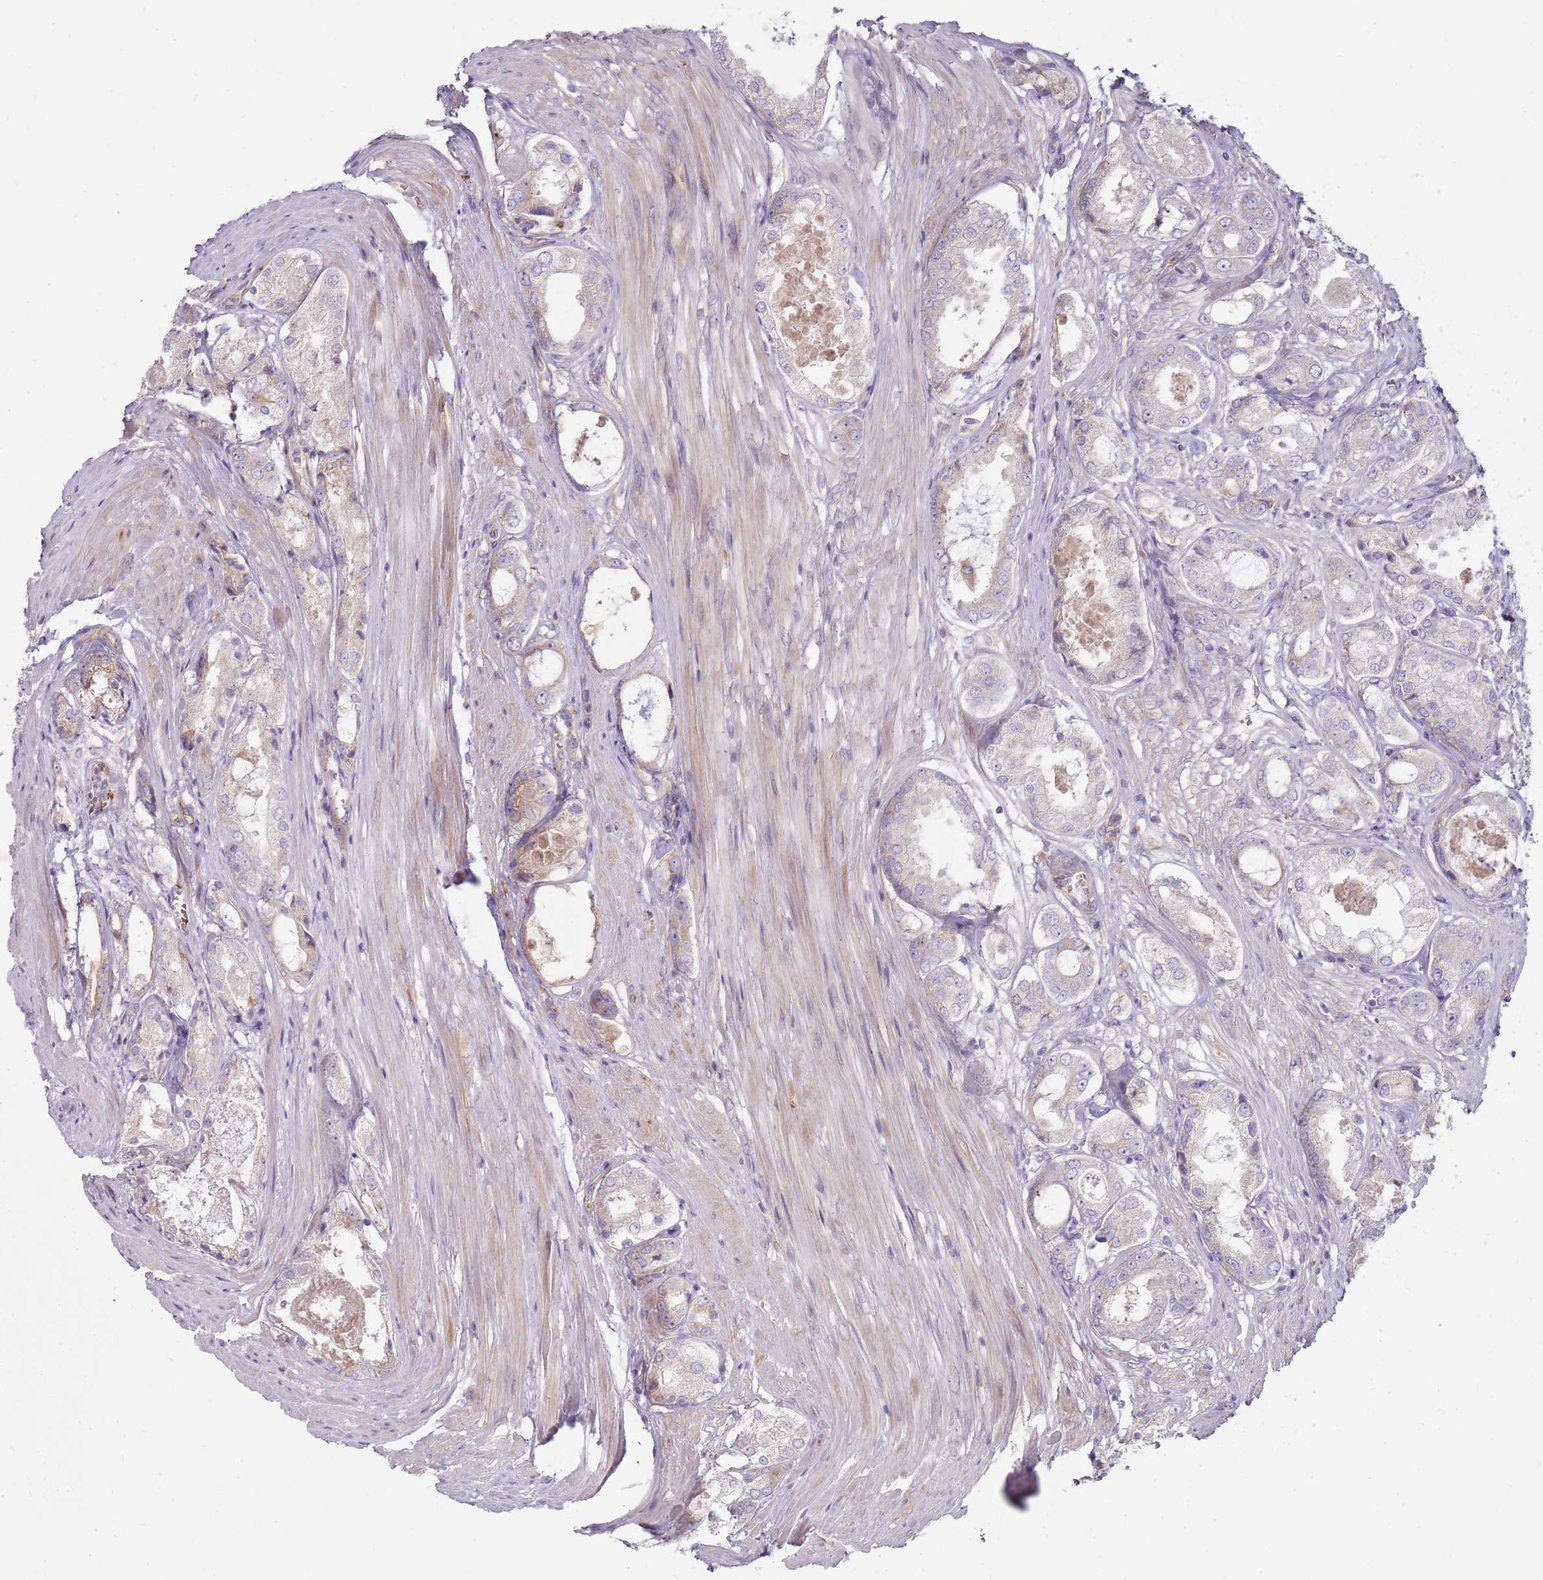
{"staining": {"intensity": "weak", "quantity": "<25%", "location": "cytoplasmic/membranous"}, "tissue": "prostate cancer", "cell_type": "Tumor cells", "image_type": "cancer", "snomed": [{"axis": "morphology", "description": "Adenocarcinoma, Low grade"}, {"axis": "topography", "description": "Prostate"}], "caption": "This histopathology image is of prostate cancer stained with IHC to label a protein in brown with the nuclei are counter-stained blue. There is no positivity in tumor cells.", "gene": "EMC1", "patient": {"sex": "male", "age": 68}}